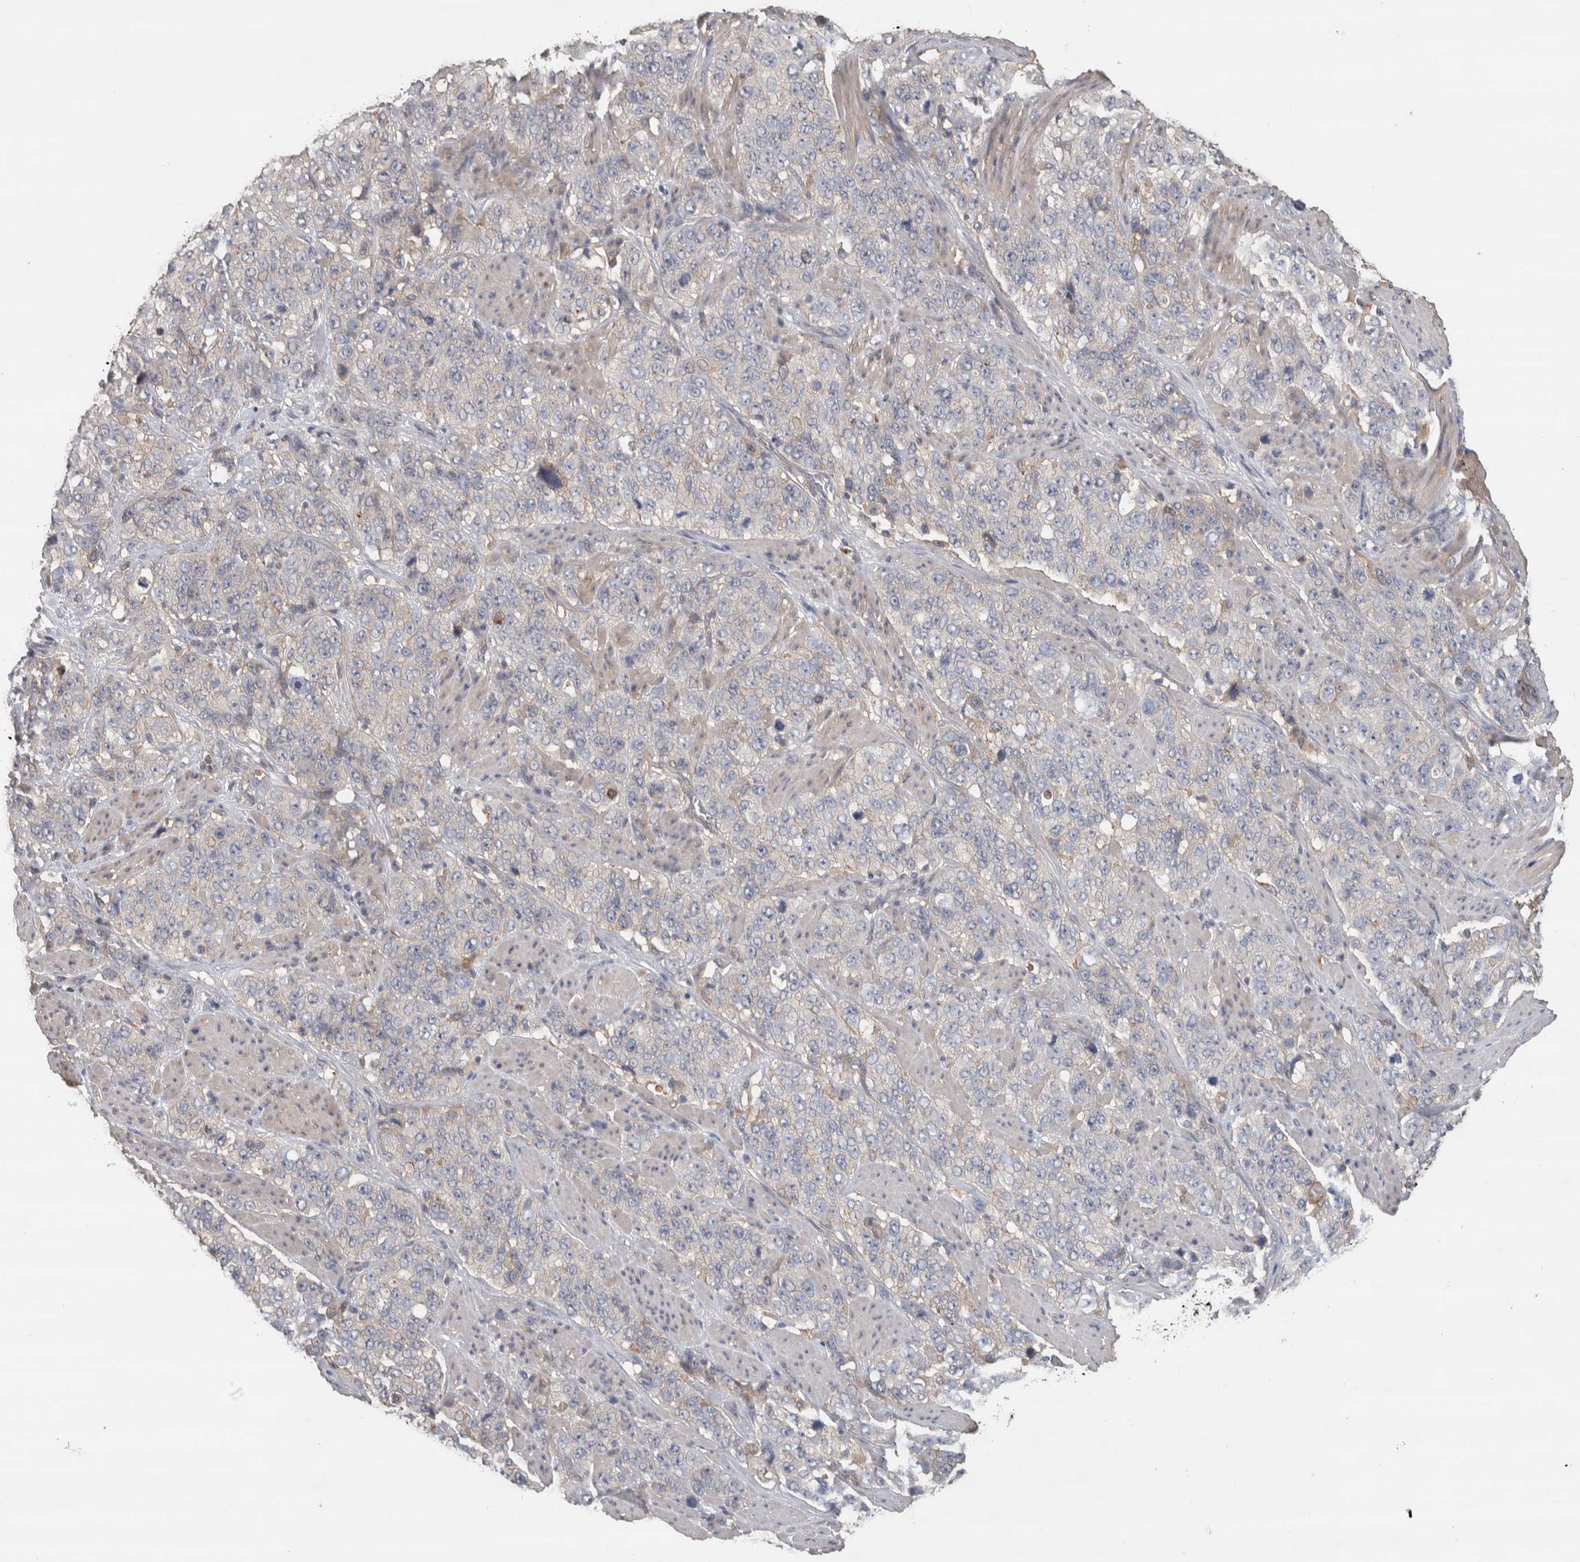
{"staining": {"intensity": "negative", "quantity": "none", "location": "none"}, "tissue": "stomach cancer", "cell_type": "Tumor cells", "image_type": "cancer", "snomed": [{"axis": "morphology", "description": "Adenocarcinoma, NOS"}, {"axis": "topography", "description": "Stomach"}], "caption": "Immunohistochemistry photomicrograph of neoplastic tissue: stomach adenocarcinoma stained with DAB (3,3'-diaminobenzidine) reveals no significant protein expression in tumor cells. (Stains: DAB (3,3'-diaminobenzidine) immunohistochemistry with hematoxylin counter stain, Microscopy: brightfield microscopy at high magnification).", "gene": "GCNA", "patient": {"sex": "male", "age": 48}}